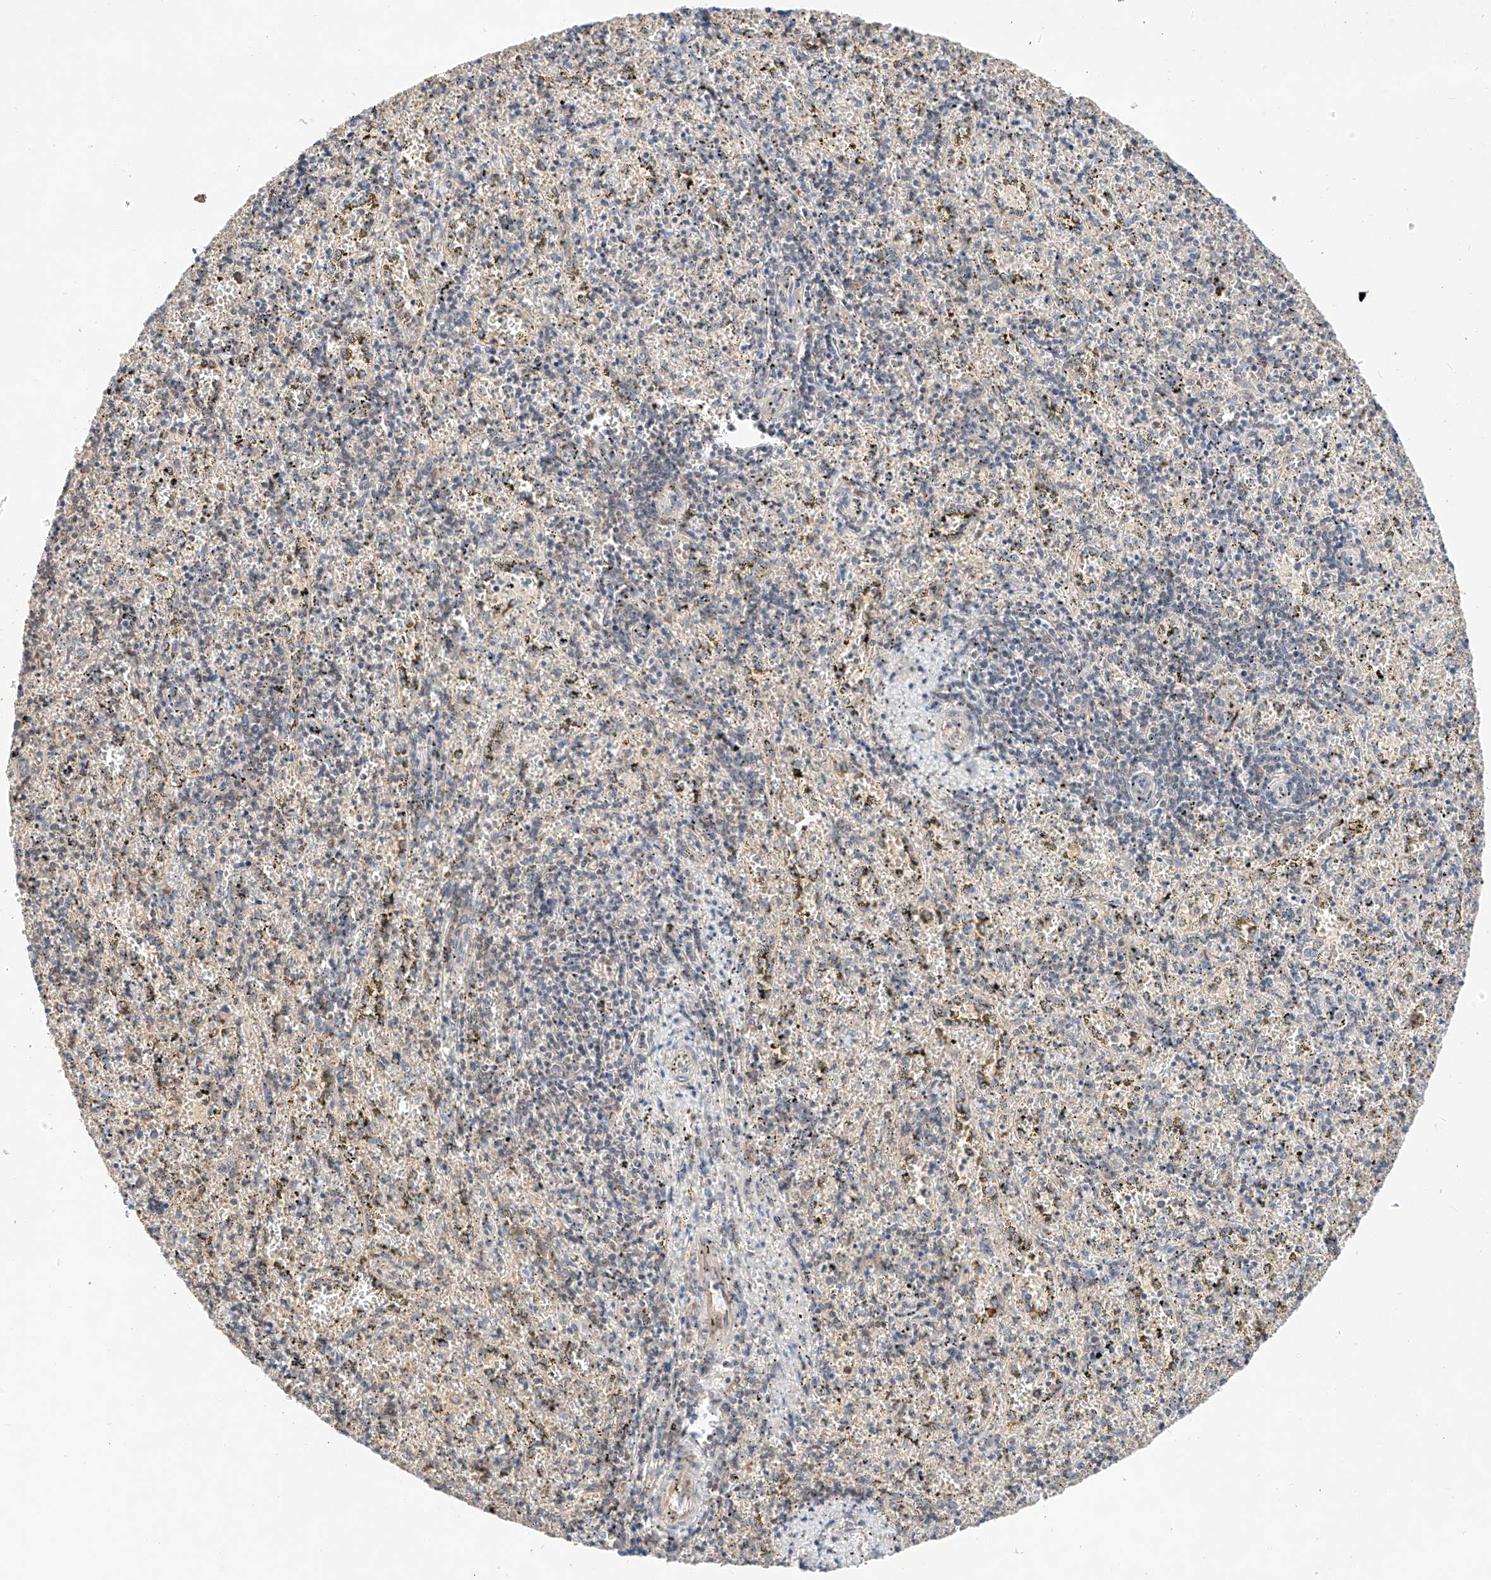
{"staining": {"intensity": "weak", "quantity": "25%-75%", "location": "cytoplasmic/membranous"}, "tissue": "spleen", "cell_type": "Cells in red pulp", "image_type": "normal", "snomed": [{"axis": "morphology", "description": "Normal tissue, NOS"}, {"axis": "topography", "description": "Spleen"}], "caption": "A micrograph of human spleen stained for a protein exhibits weak cytoplasmic/membranous brown staining in cells in red pulp.", "gene": "C6orf118", "patient": {"sex": "male", "age": 11}}